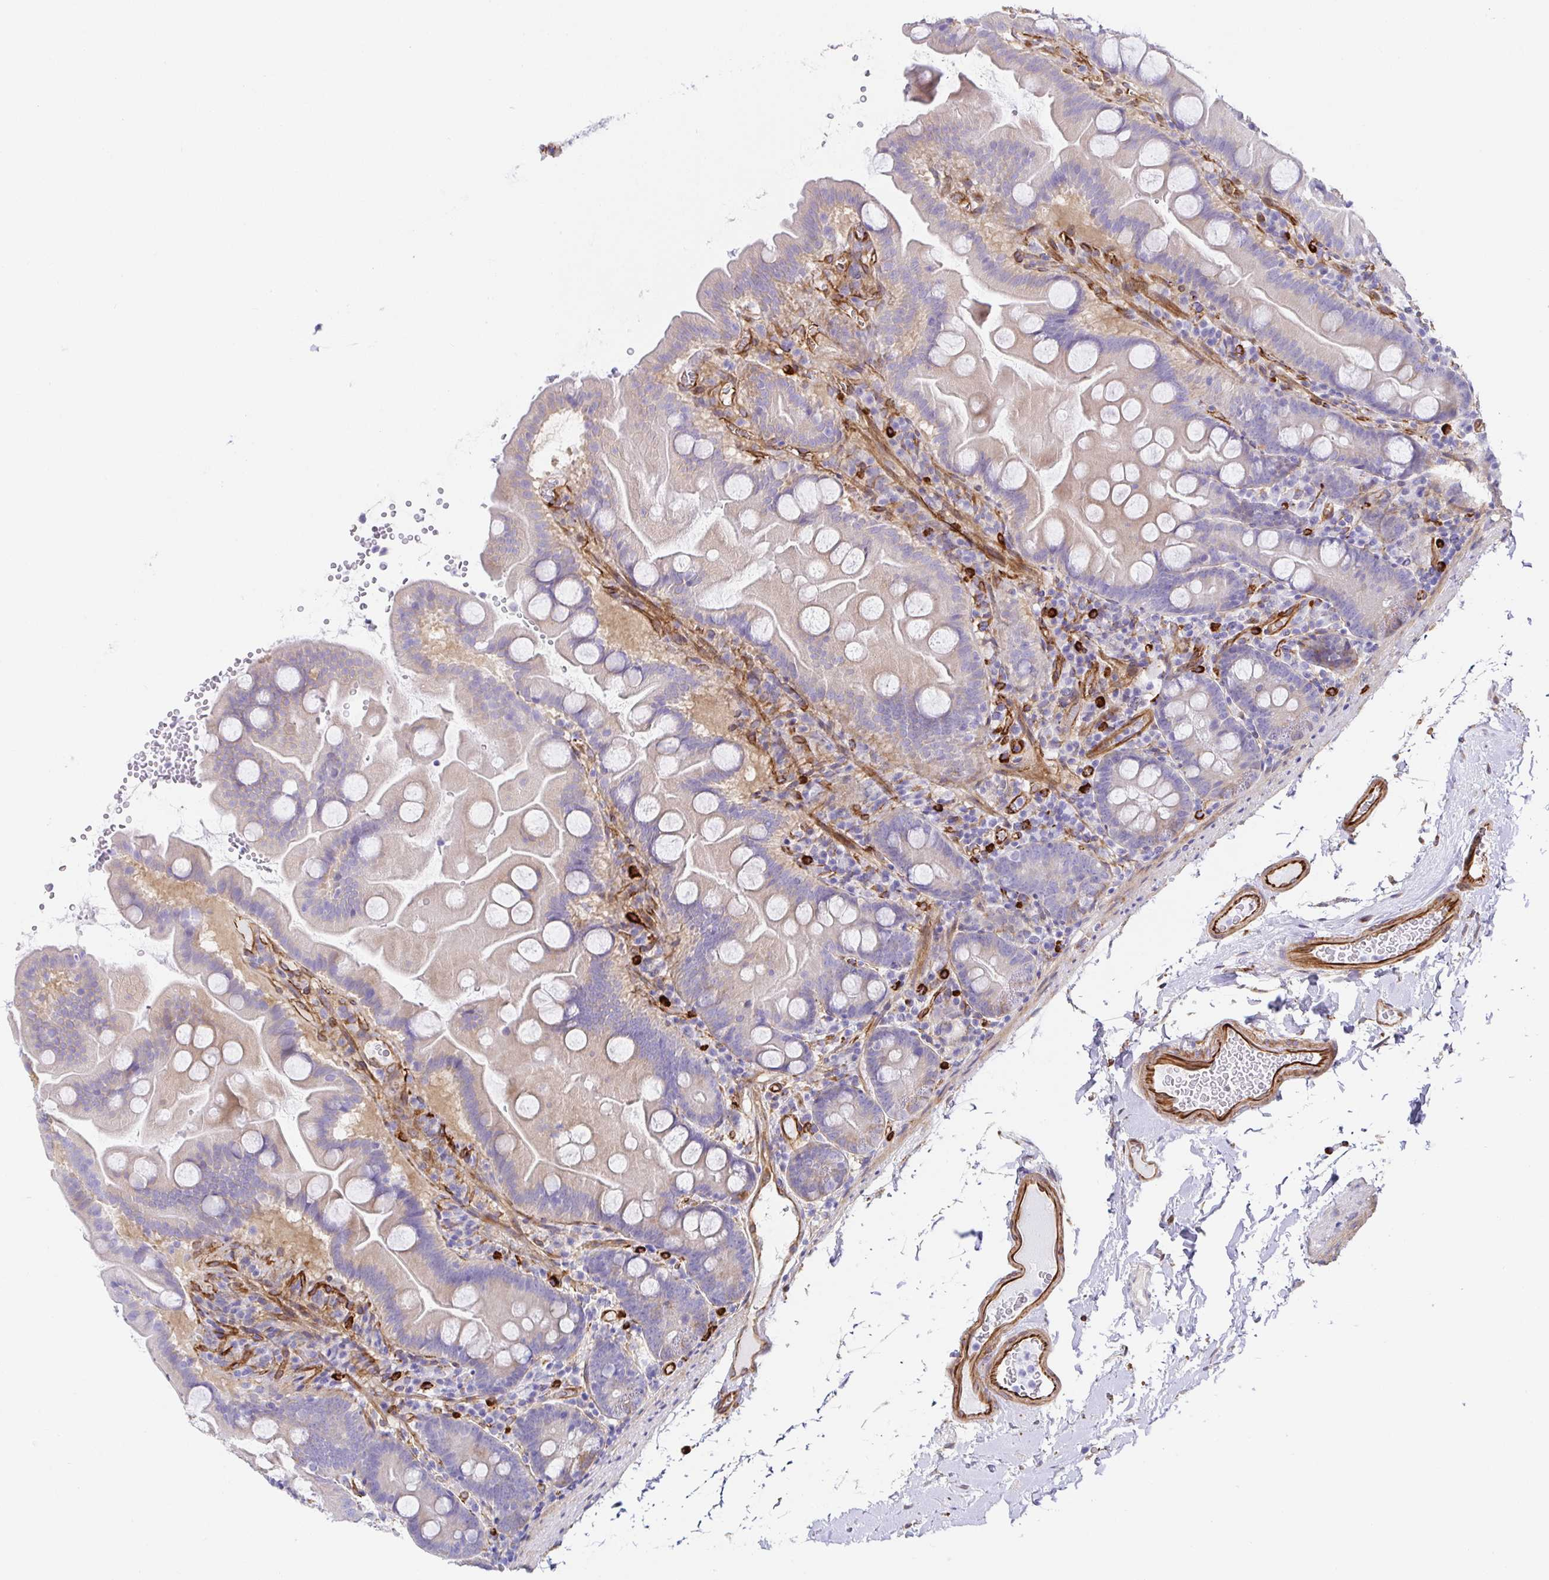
{"staining": {"intensity": "weak", "quantity": "<25%", "location": "cytoplasmic/membranous"}, "tissue": "small intestine", "cell_type": "Glandular cells", "image_type": "normal", "snomed": [{"axis": "morphology", "description": "Normal tissue, NOS"}, {"axis": "topography", "description": "Small intestine"}], "caption": "Immunohistochemical staining of benign small intestine exhibits no significant staining in glandular cells. The staining was performed using DAB (3,3'-diaminobenzidine) to visualize the protein expression in brown, while the nuclei were stained in blue with hematoxylin (Magnification: 20x).", "gene": "DOCK1", "patient": {"sex": "female", "age": 68}}